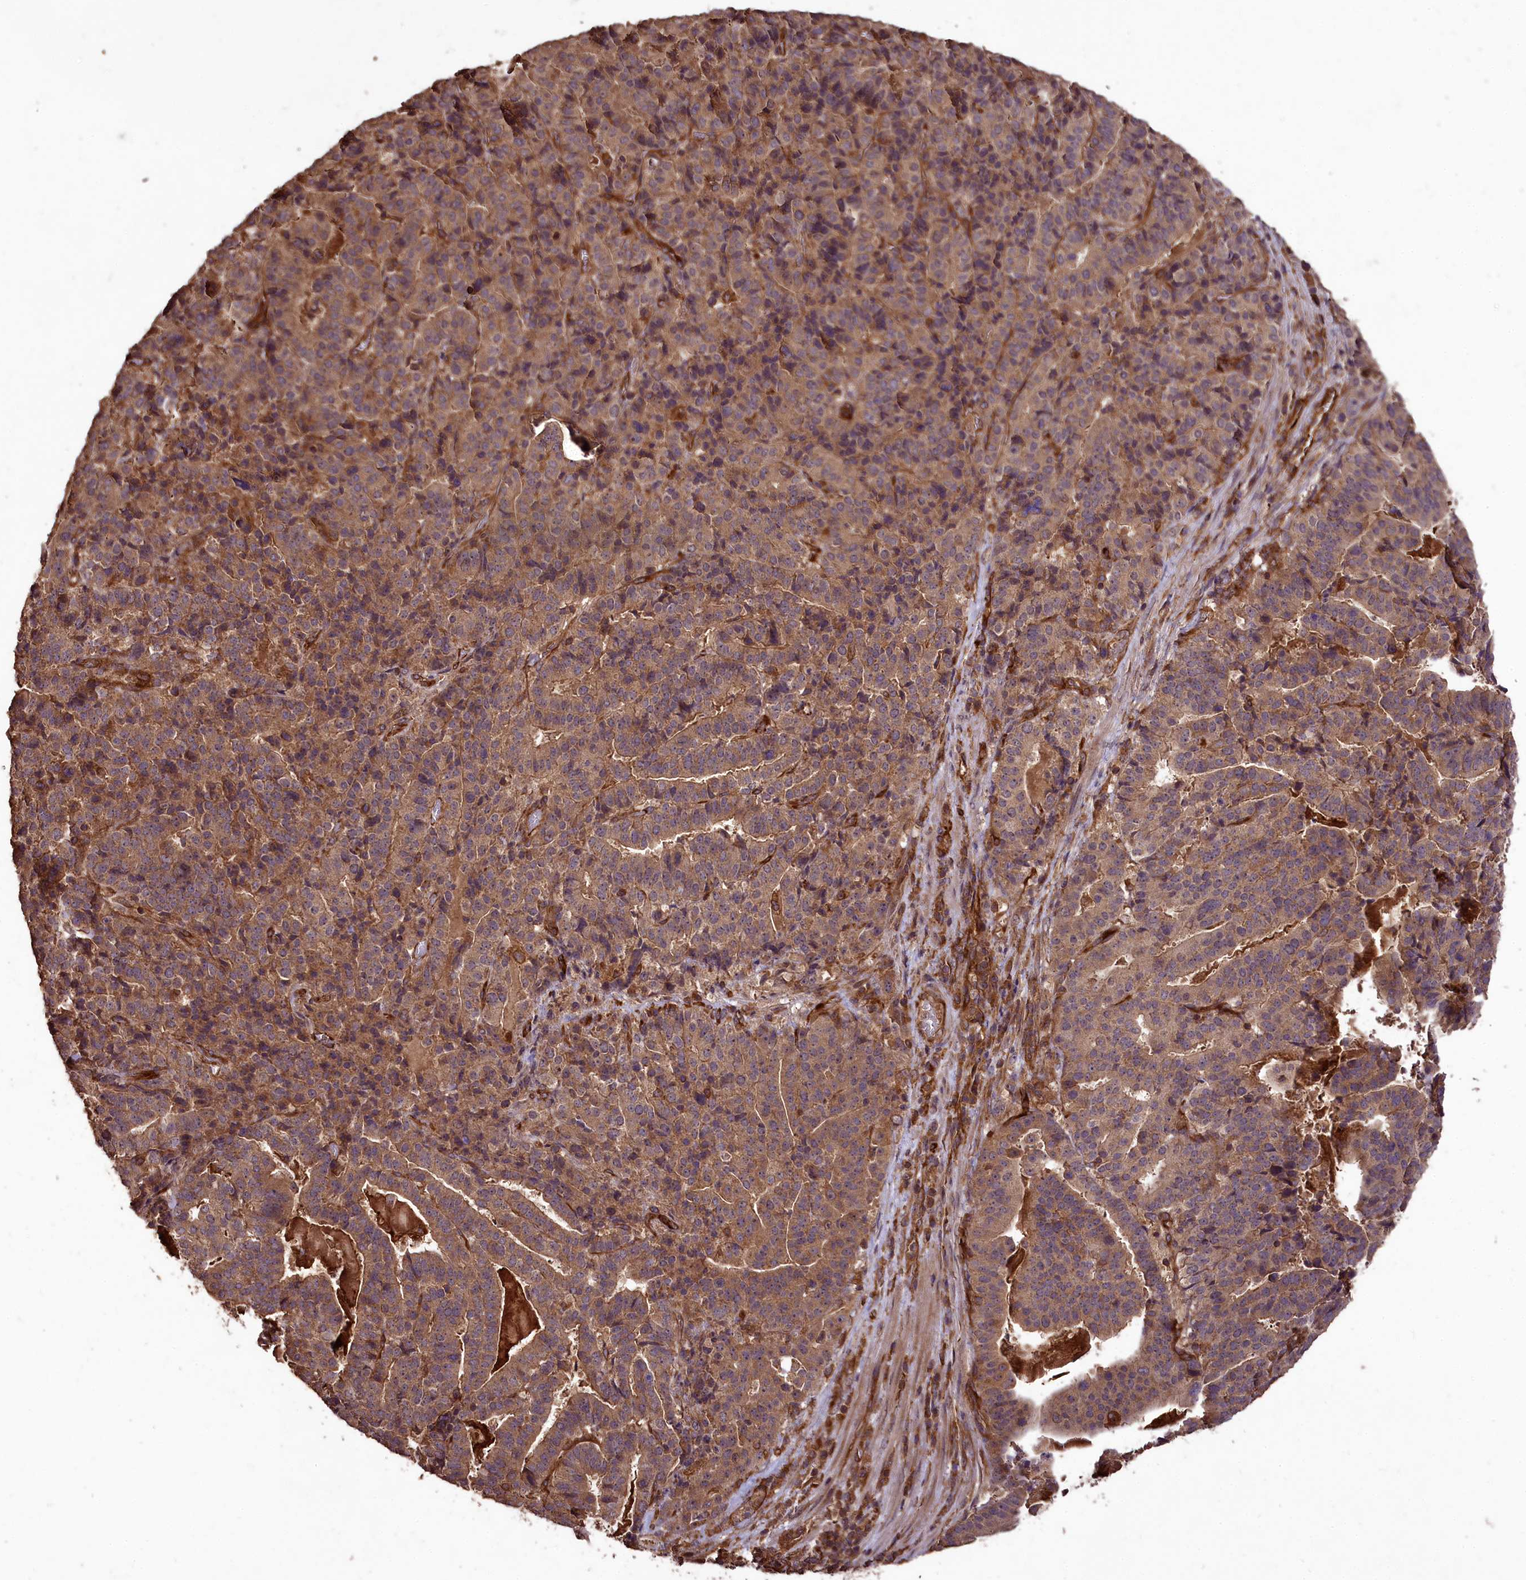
{"staining": {"intensity": "moderate", "quantity": ">75%", "location": "cytoplasmic/membranous"}, "tissue": "stomach cancer", "cell_type": "Tumor cells", "image_type": "cancer", "snomed": [{"axis": "morphology", "description": "Adenocarcinoma, NOS"}, {"axis": "topography", "description": "Stomach"}], "caption": "DAB immunohistochemical staining of adenocarcinoma (stomach) displays moderate cytoplasmic/membranous protein staining in approximately >75% of tumor cells.", "gene": "TTLL10", "patient": {"sex": "male", "age": 48}}